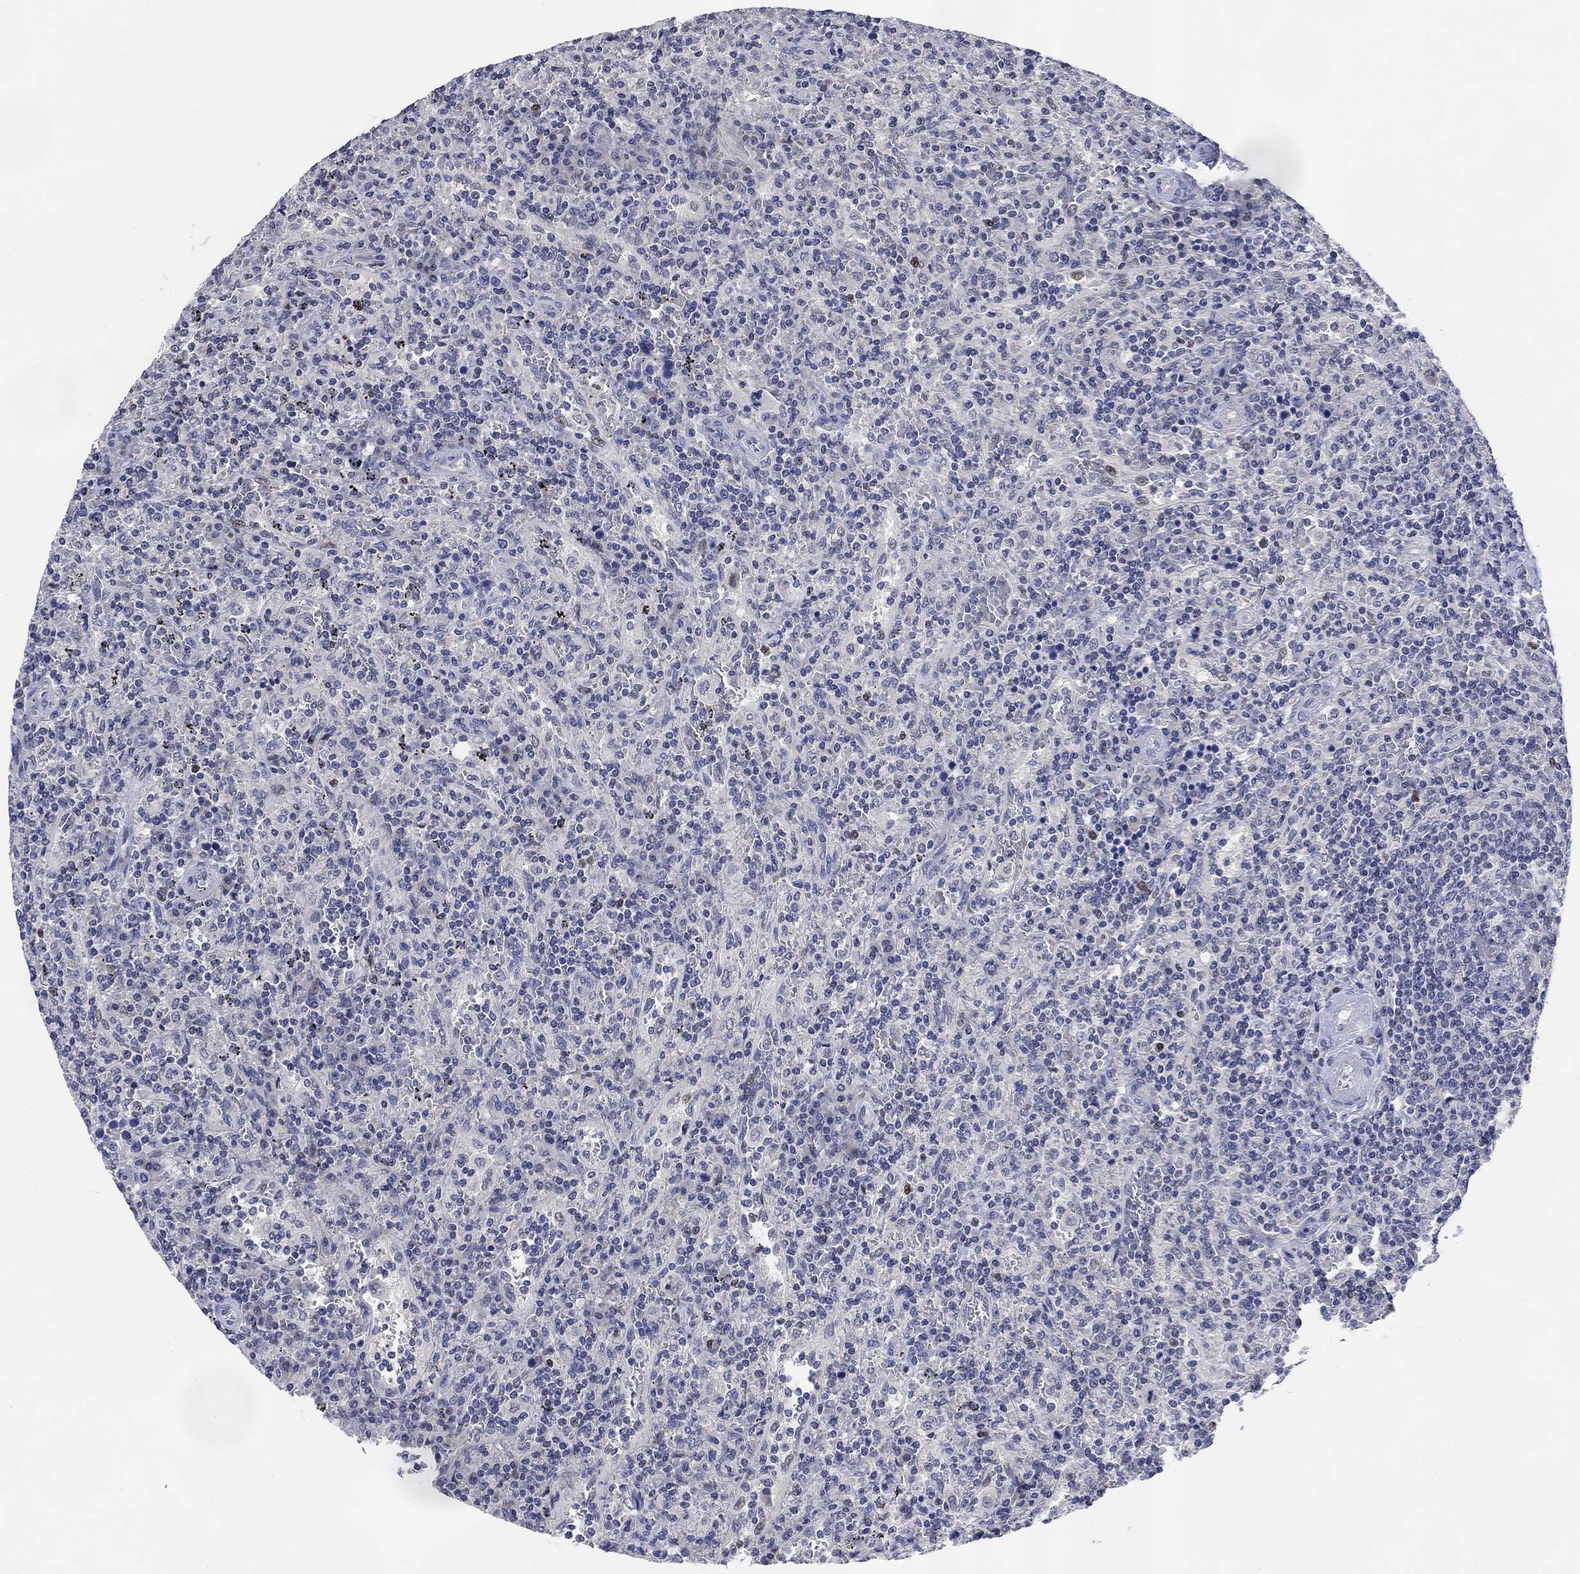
{"staining": {"intensity": "negative", "quantity": "none", "location": "none"}, "tissue": "lymphoma", "cell_type": "Tumor cells", "image_type": "cancer", "snomed": [{"axis": "morphology", "description": "Malignant lymphoma, non-Hodgkin's type, Low grade"}, {"axis": "topography", "description": "Spleen"}], "caption": "Immunohistochemical staining of low-grade malignant lymphoma, non-Hodgkin's type demonstrates no significant positivity in tumor cells.", "gene": "DAZL", "patient": {"sex": "male", "age": 62}}